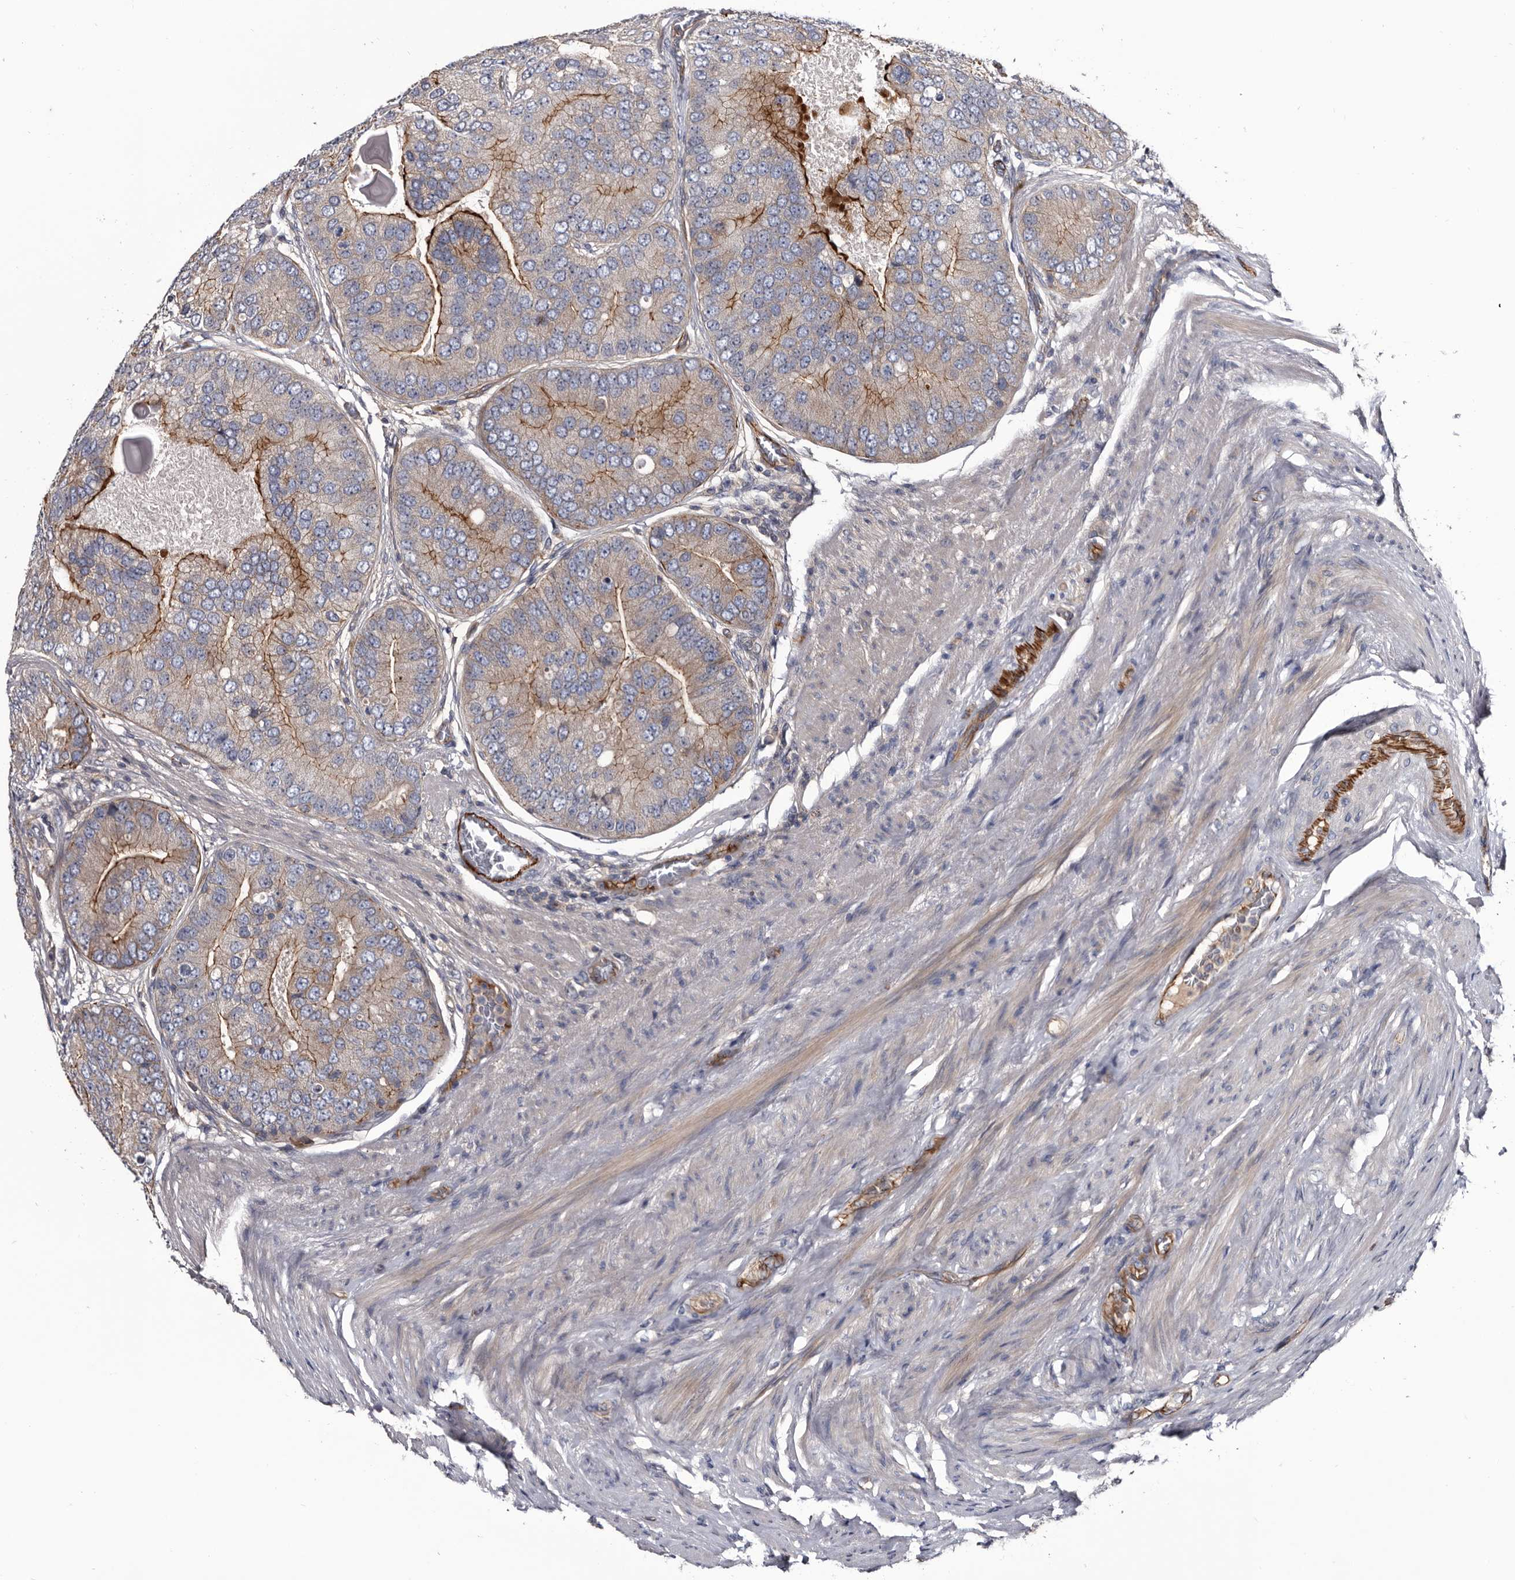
{"staining": {"intensity": "moderate", "quantity": "25%-75%", "location": "cytoplasmic/membranous"}, "tissue": "prostate cancer", "cell_type": "Tumor cells", "image_type": "cancer", "snomed": [{"axis": "morphology", "description": "Adenocarcinoma, High grade"}, {"axis": "topography", "description": "Prostate"}], "caption": "Immunohistochemical staining of human prostate high-grade adenocarcinoma reveals moderate cytoplasmic/membranous protein staining in about 25%-75% of tumor cells.", "gene": "TSPAN17", "patient": {"sex": "male", "age": 70}}